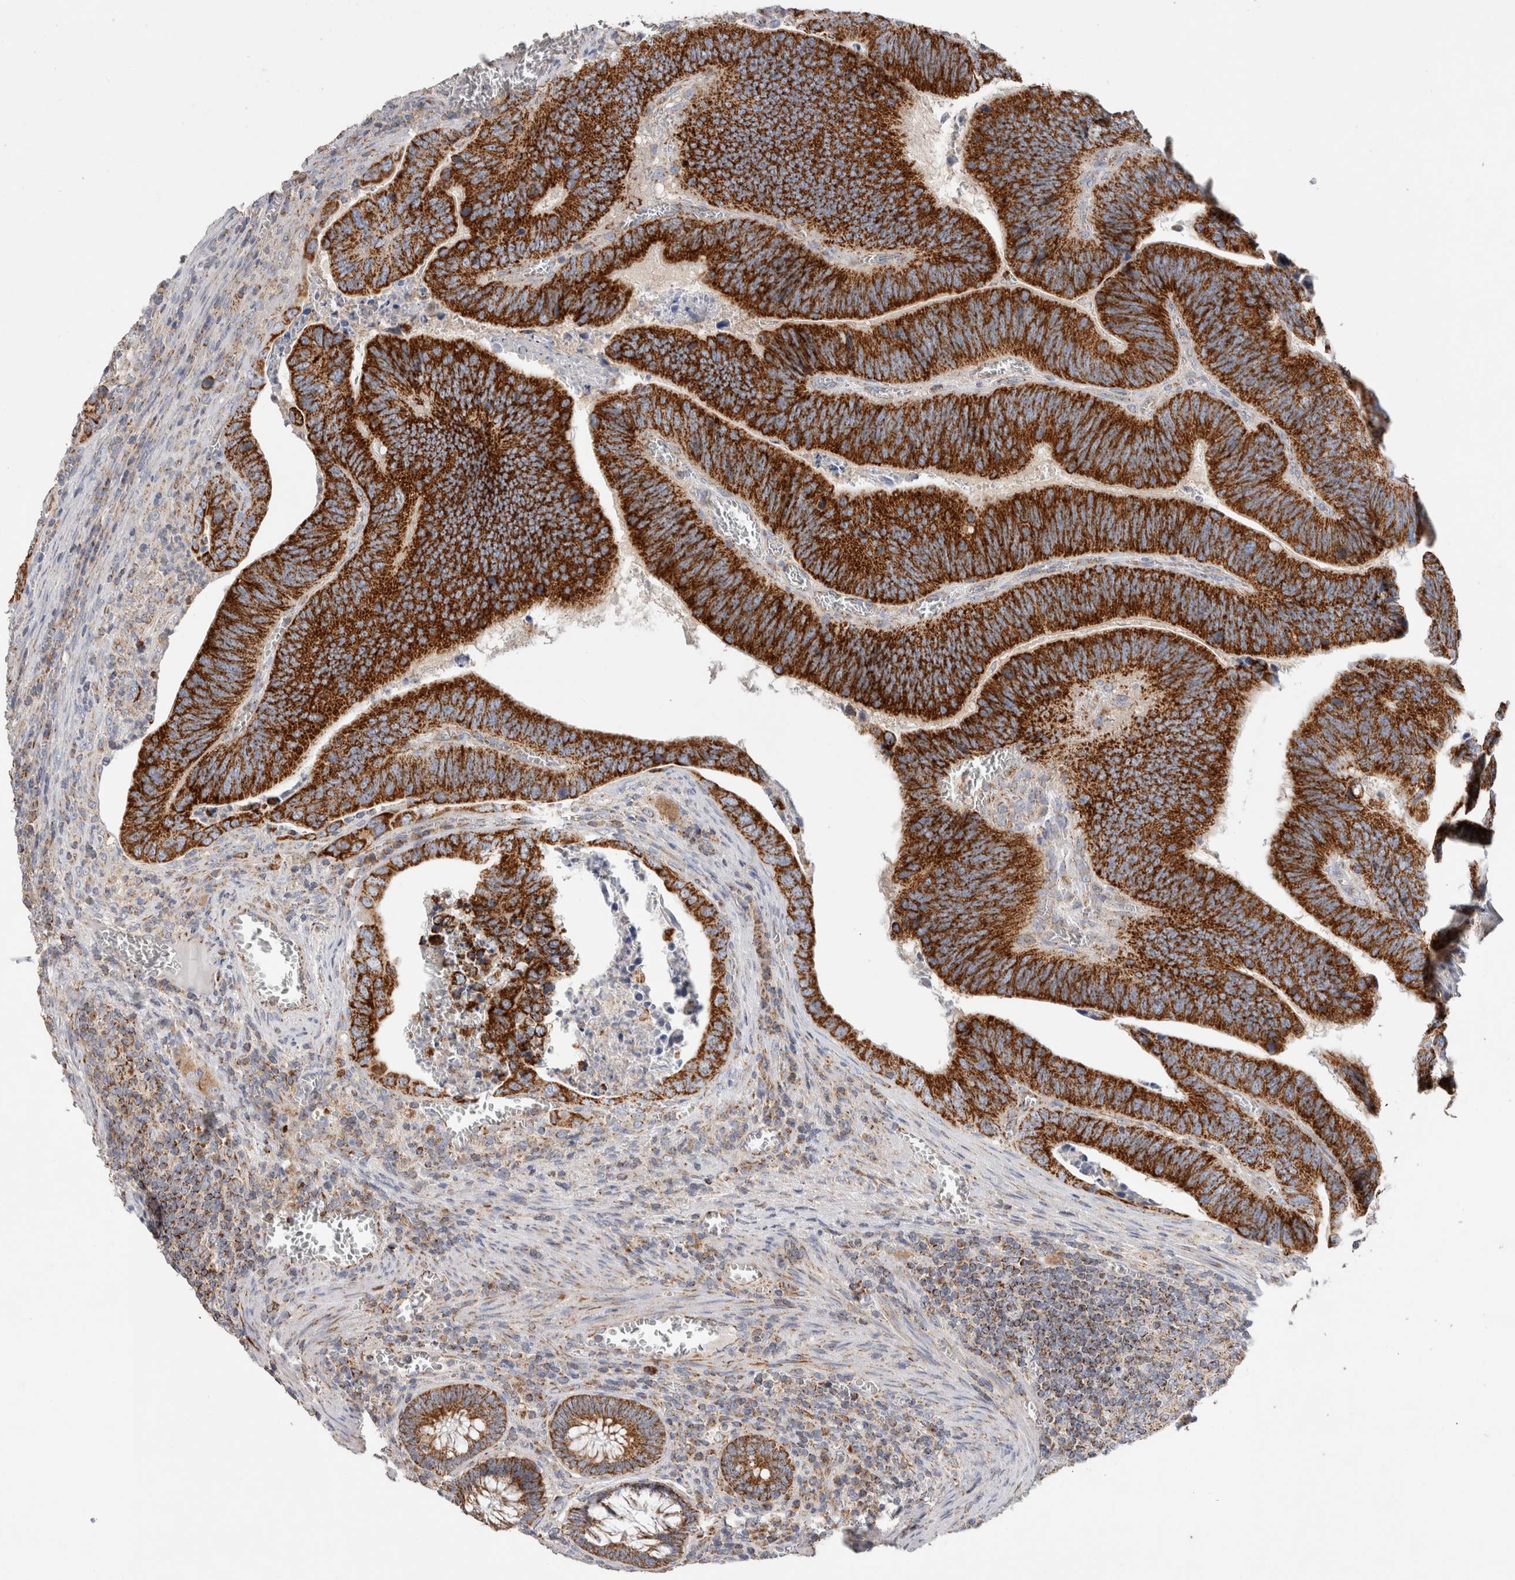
{"staining": {"intensity": "strong", "quantity": ">75%", "location": "cytoplasmic/membranous"}, "tissue": "colorectal cancer", "cell_type": "Tumor cells", "image_type": "cancer", "snomed": [{"axis": "morphology", "description": "Inflammation, NOS"}, {"axis": "morphology", "description": "Adenocarcinoma, NOS"}, {"axis": "topography", "description": "Colon"}], "caption": "A micrograph of human colorectal cancer (adenocarcinoma) stained for a protein demonstrates strong cytoplasmic/membranous brown staining in tumor cells. Nuclei are stained in blue.", "gene": "IARS2", "patient": {"sex": "male", "age": 72}}